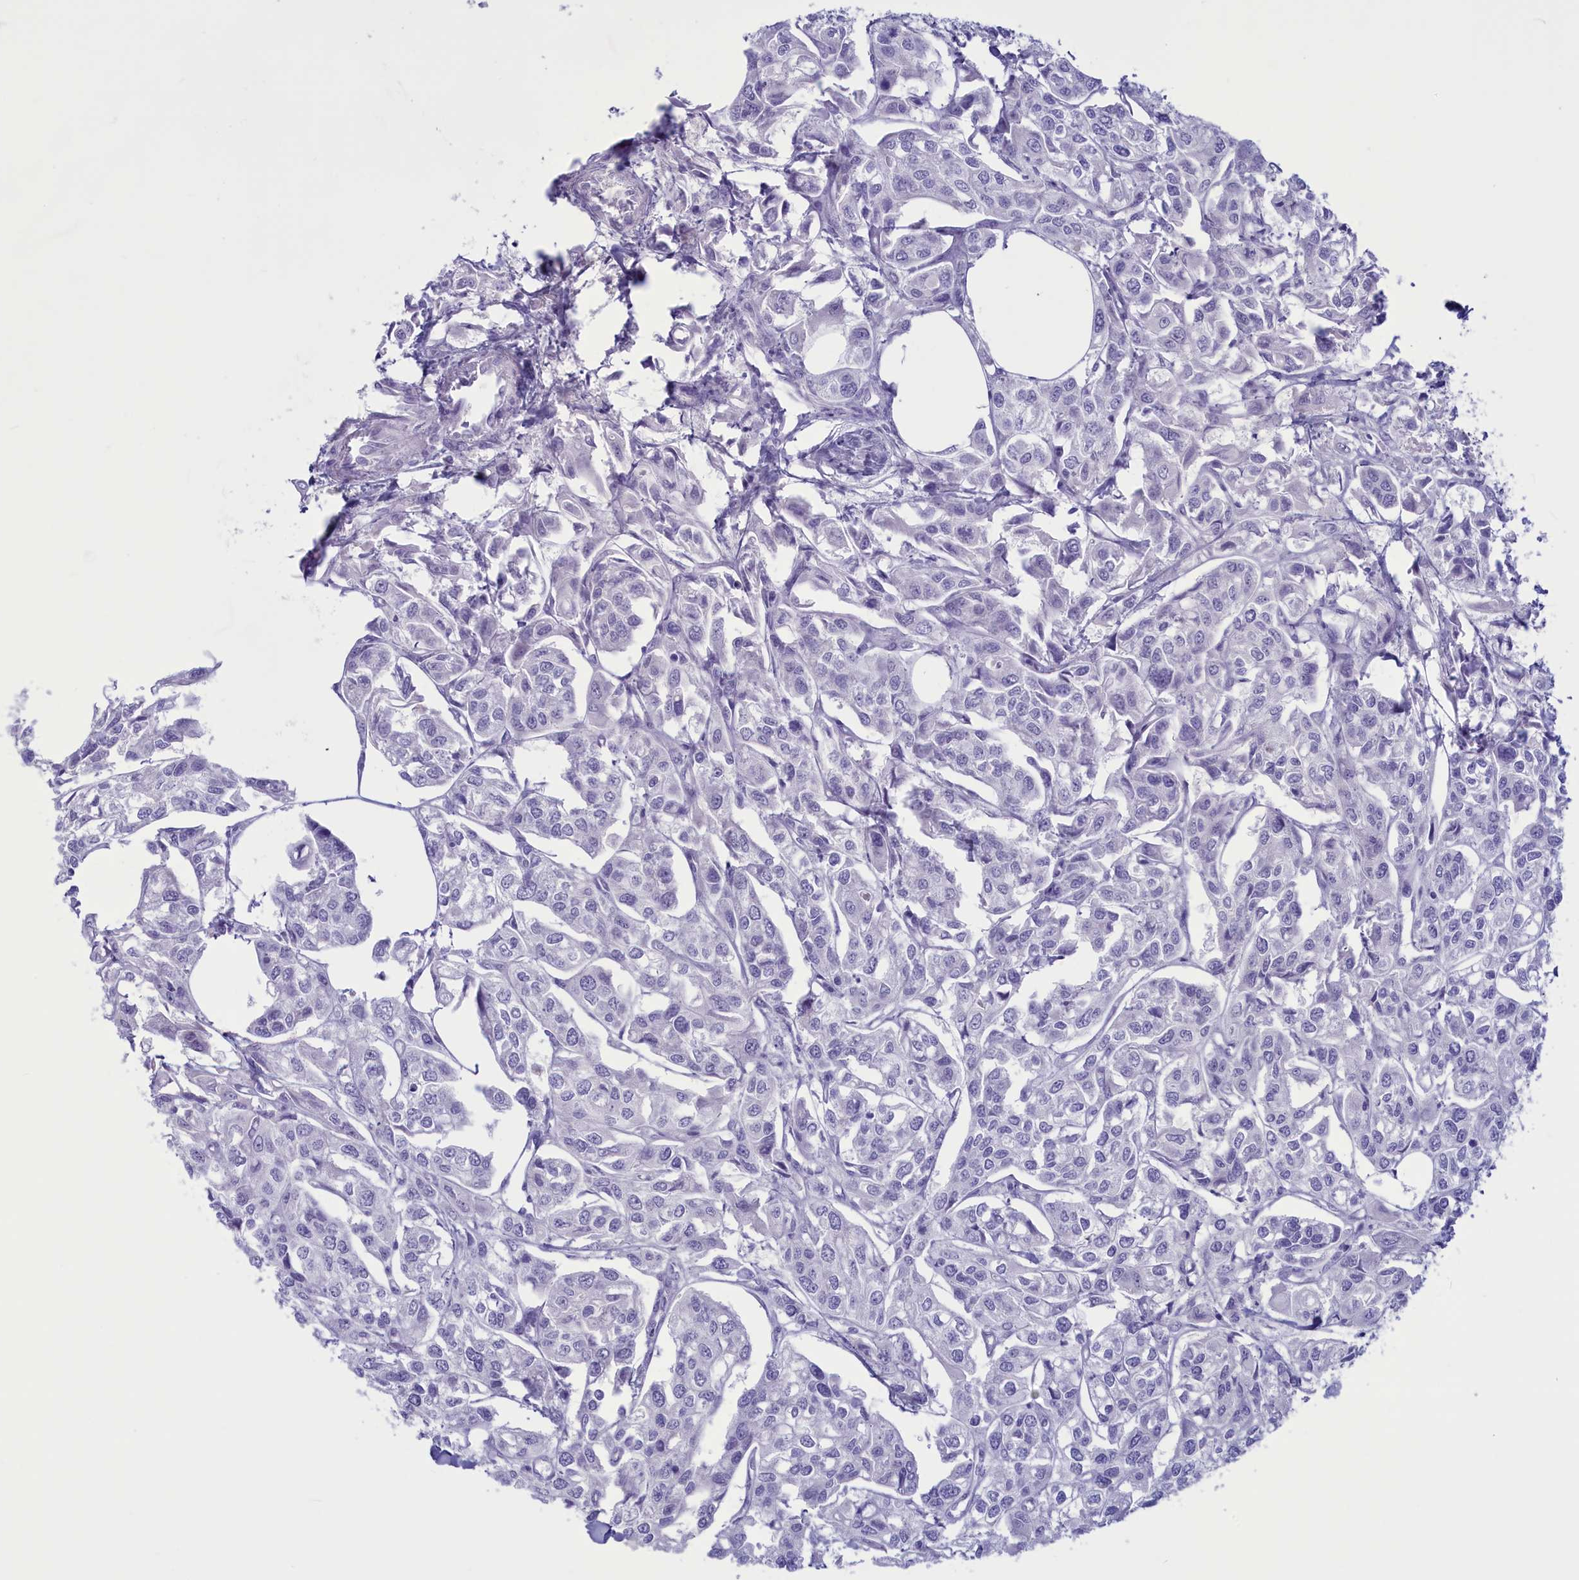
{"staining": {"intensity": "negative", "quantity": "none", "location": "none"}, "tissue": "urothelial cancer", "cell_type": "Tumor cells", "image_type": "cancer", "snomed": [{"axis": "morphology", "description": "Urothelial carcinoma, High grade"}, {"axis": "topography", "description": "Urinary bladder"}], "caption": "DAB immunohistochemical staining of high-grade urothelial carcinoma demonstrates no significant staining in tumor cells.", "gene": "GAPDHS", "patient": {"sex": "male", "age": 67}}